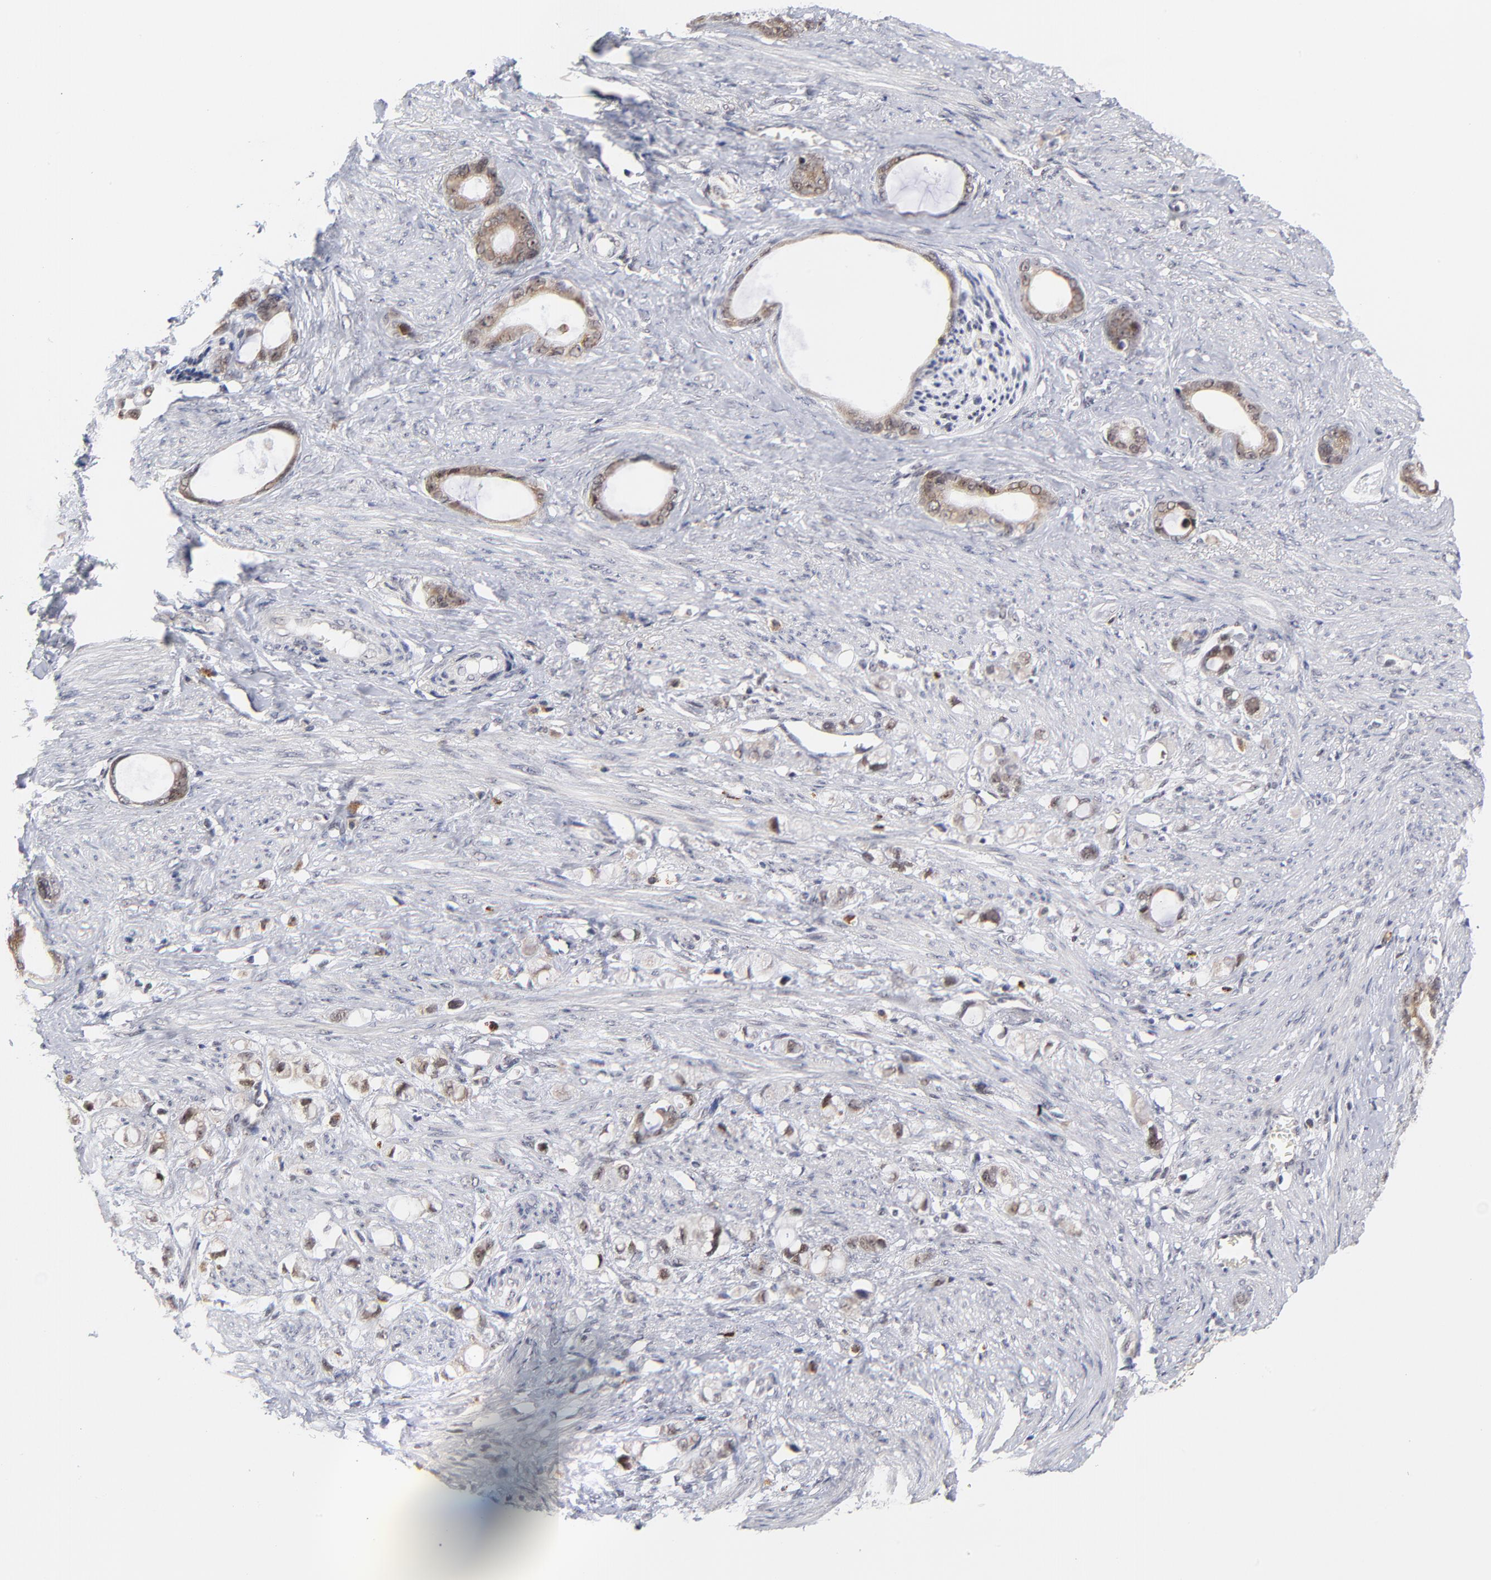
{"staining": {"intensity": "weak", "quantity": ">75%", "location": "cytoplasmic/membranous"}, "tissue": "stomach cancer", "cell_type": "Tumor cells", "image_type": "cancer", "snomed": [{"axis": "morphology", "description": "Adenocarcinoma, NOS"}, {"axis": "topography", "description": "Stomach"}], "caption": "Immunohistochemistry (IHC) (DAB) staining of human stomach adenocarcinoma displays weak cytoplasmic/membranous protein positivity in about >75% of tumor cells.", "gene": "ZNF419", "patient": {"sex": "female", "age": 75}}